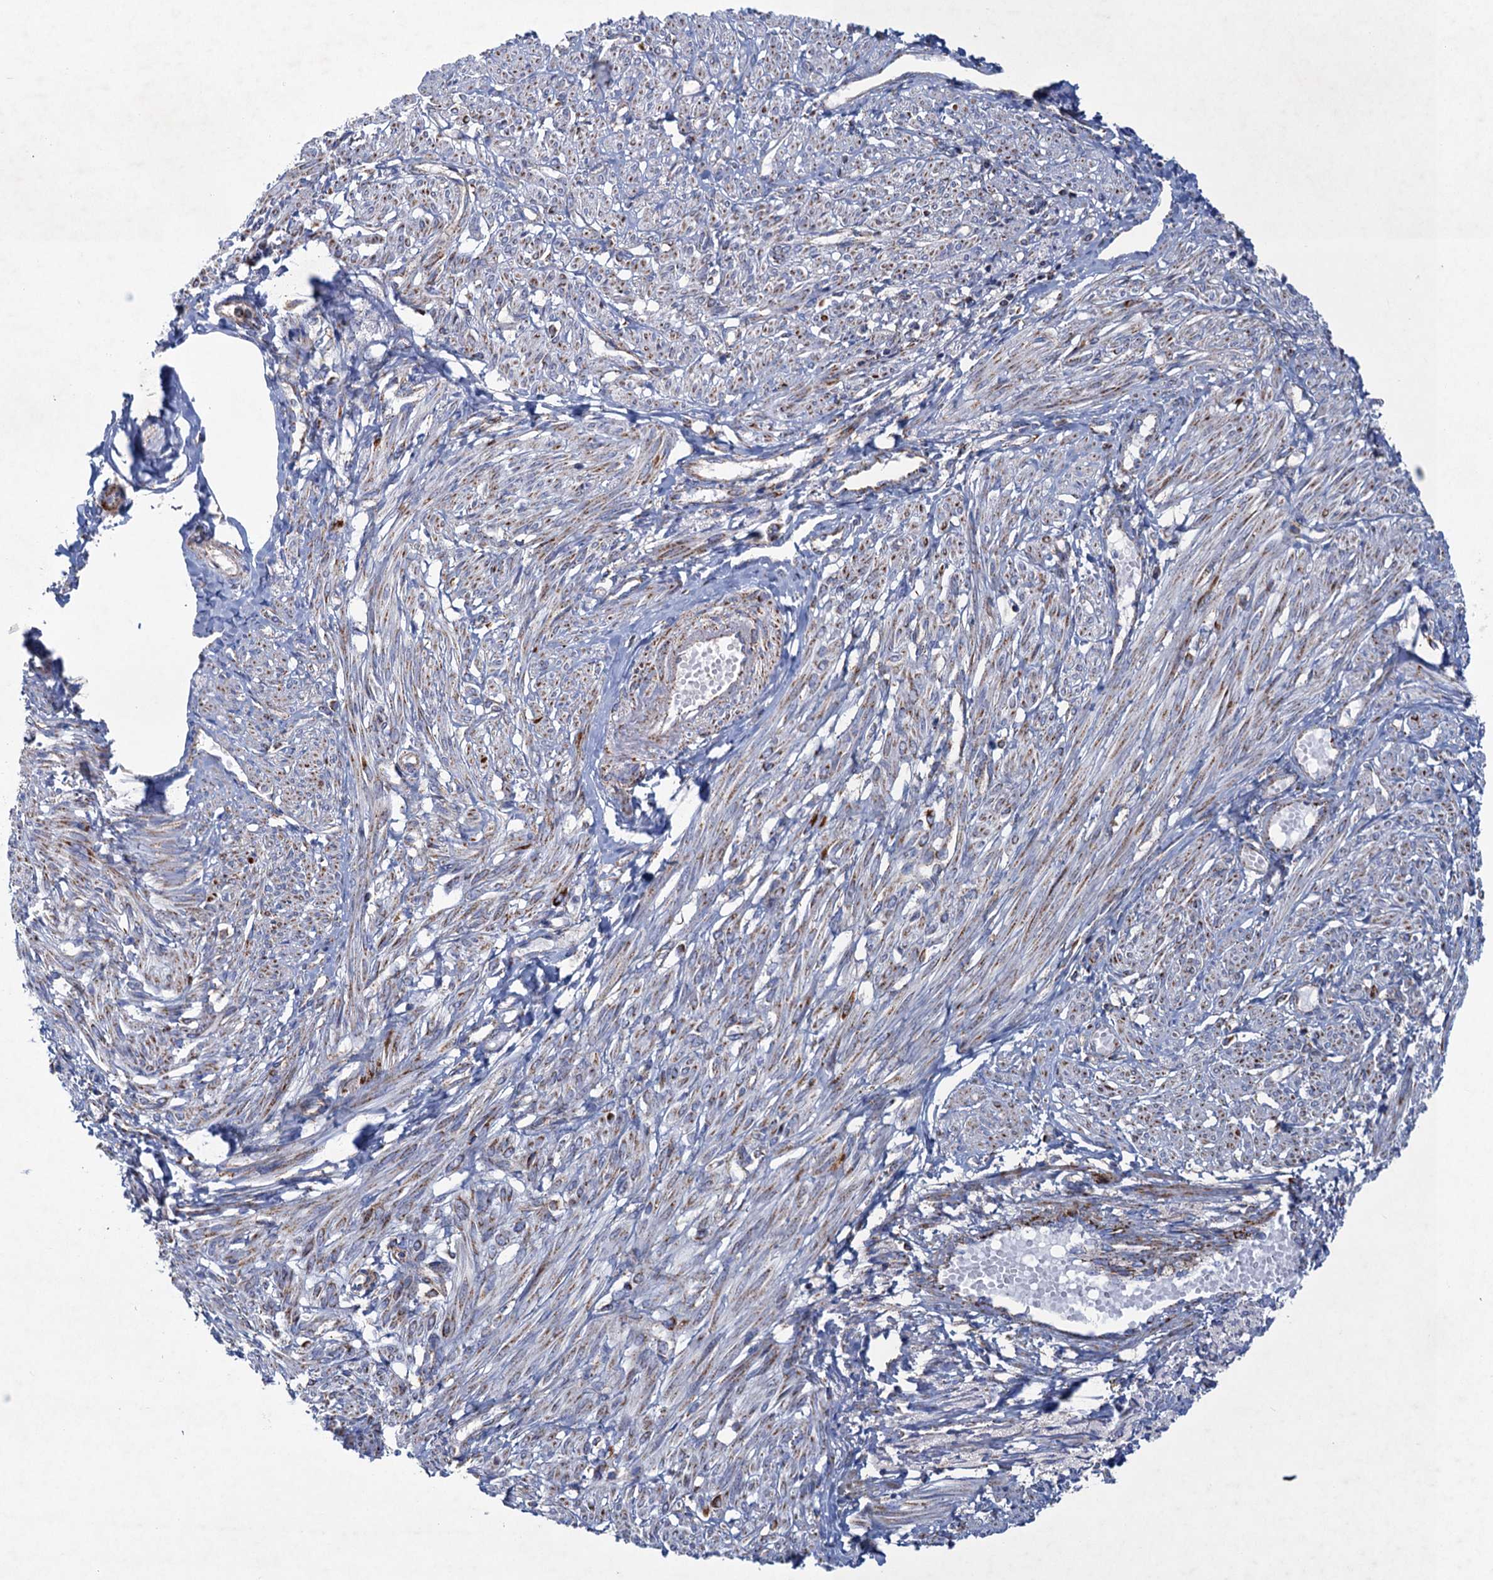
{"staining": {"intensity": "moderate", "quantity": "<25%", "location": "cytoplasmic/membranous"}, "tissue": "smooth muscle", "cell_type": "Smooth muscle cells", "image_type": "normal", "snomed": [{"axis": "morphology", "description": "Normal tissue, NOS"}, {"axis": "topography", "description": "Smooth muscle"}], "caption": "DAB immunohistochemical staining of normal smooth muscle reveals moderate cytoplasmic/membranous protein expression in about <25% of smooth muscle cells. (Stains: DAB (3,3'-diaminobenzidine) in brown, nuclei in blue, Microscopy: brightfield microscopy at high magnification).", "gene": "GTPBP3", "patient": {"sex": "female", "age": 39}}